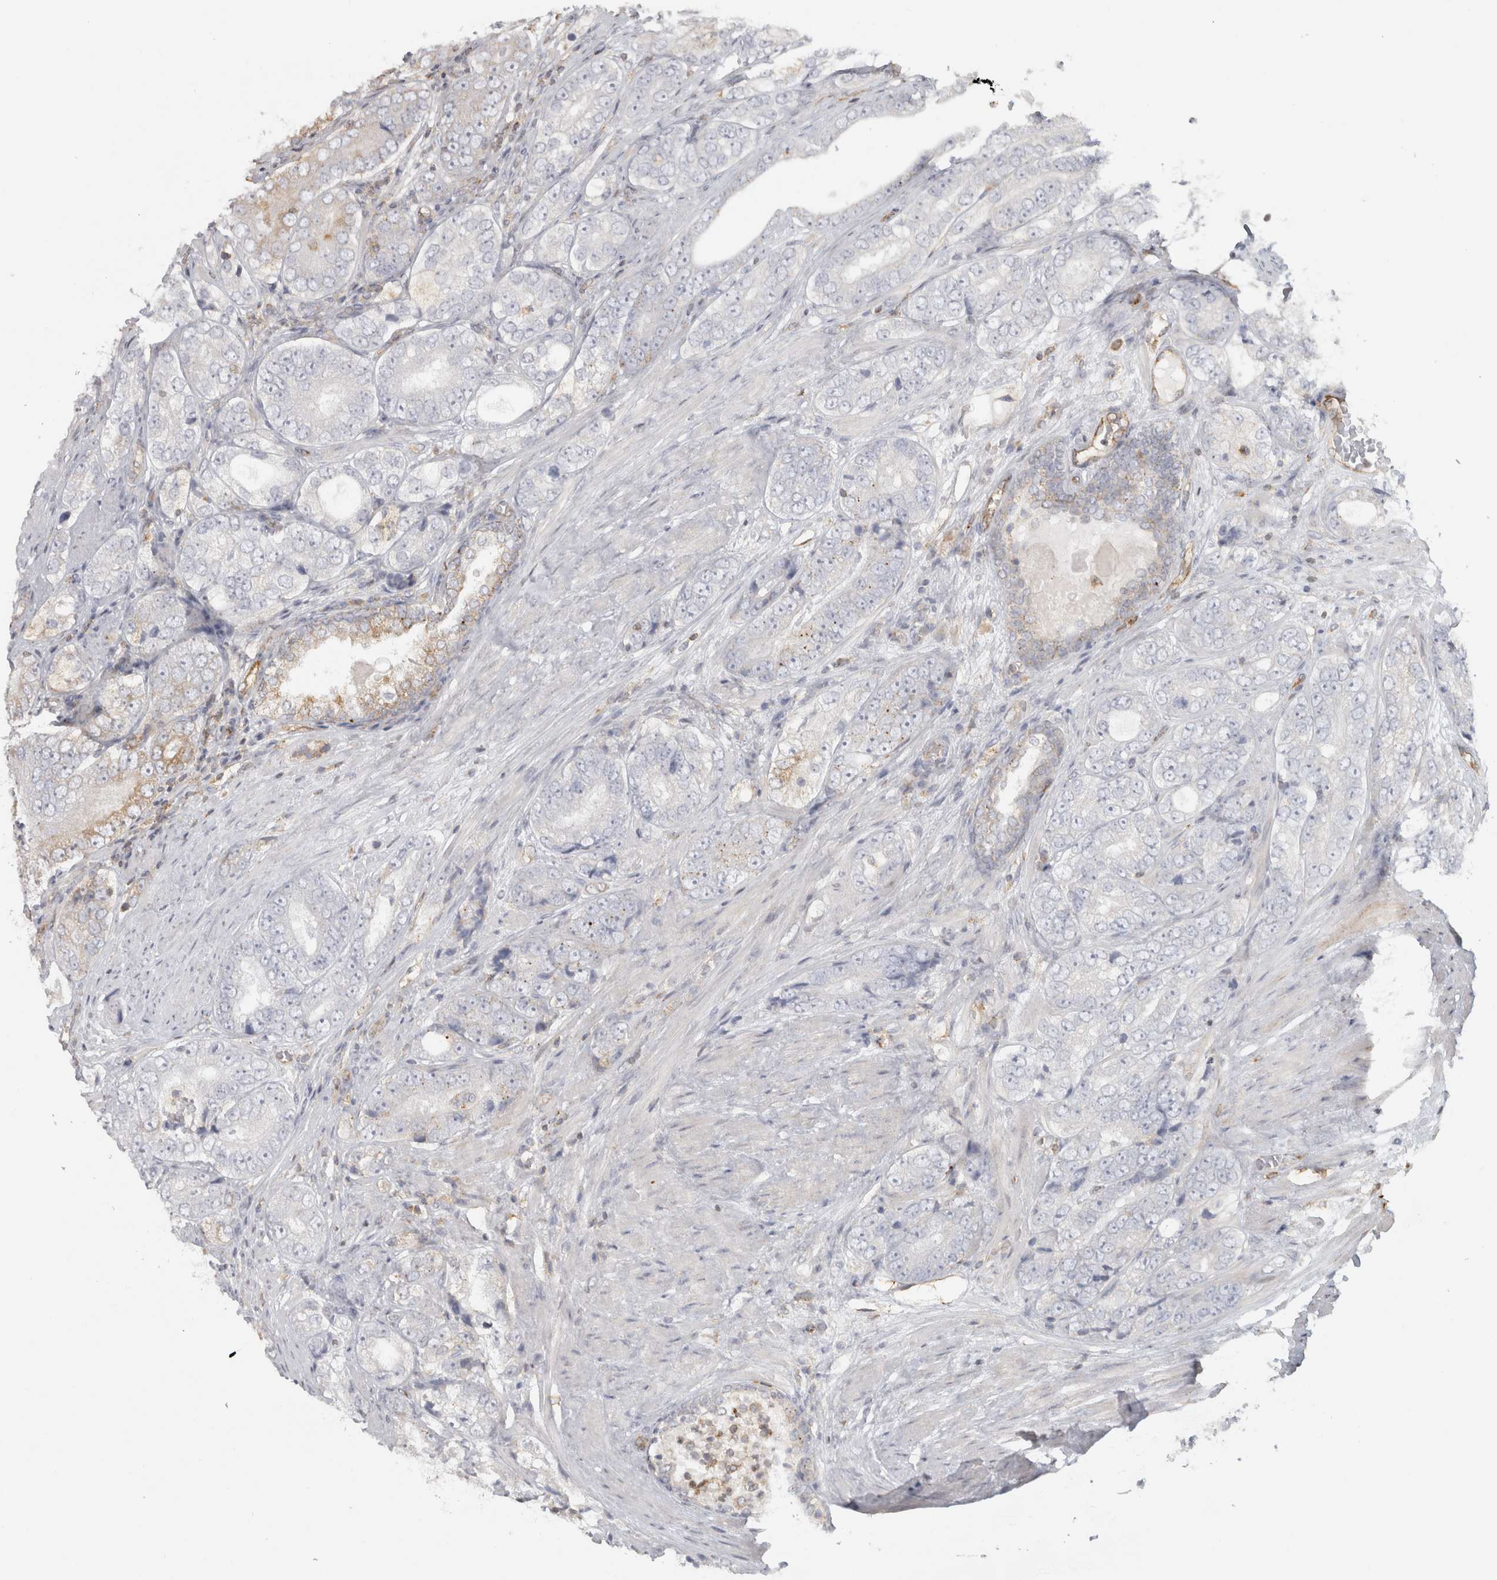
{"staining": {"intensity": "negative", "quantity": "none", "location": "none"}, "tissue": "prostate cancer", "cell_type": "Tumor cells", "image_type": "cancer", "snomed": [{"axis": "morphology", "description": "Adenocarcinoma, High grade"}, {"axis": "topography", "description": "Prostate"}], "caption": "Protein analysis of prostate cancer (high-grade adenocarcinoma) reveals no significant expression in tumor cells.", "gene": "HLA-E", "patient": {"sex": "male", "age": 56}}